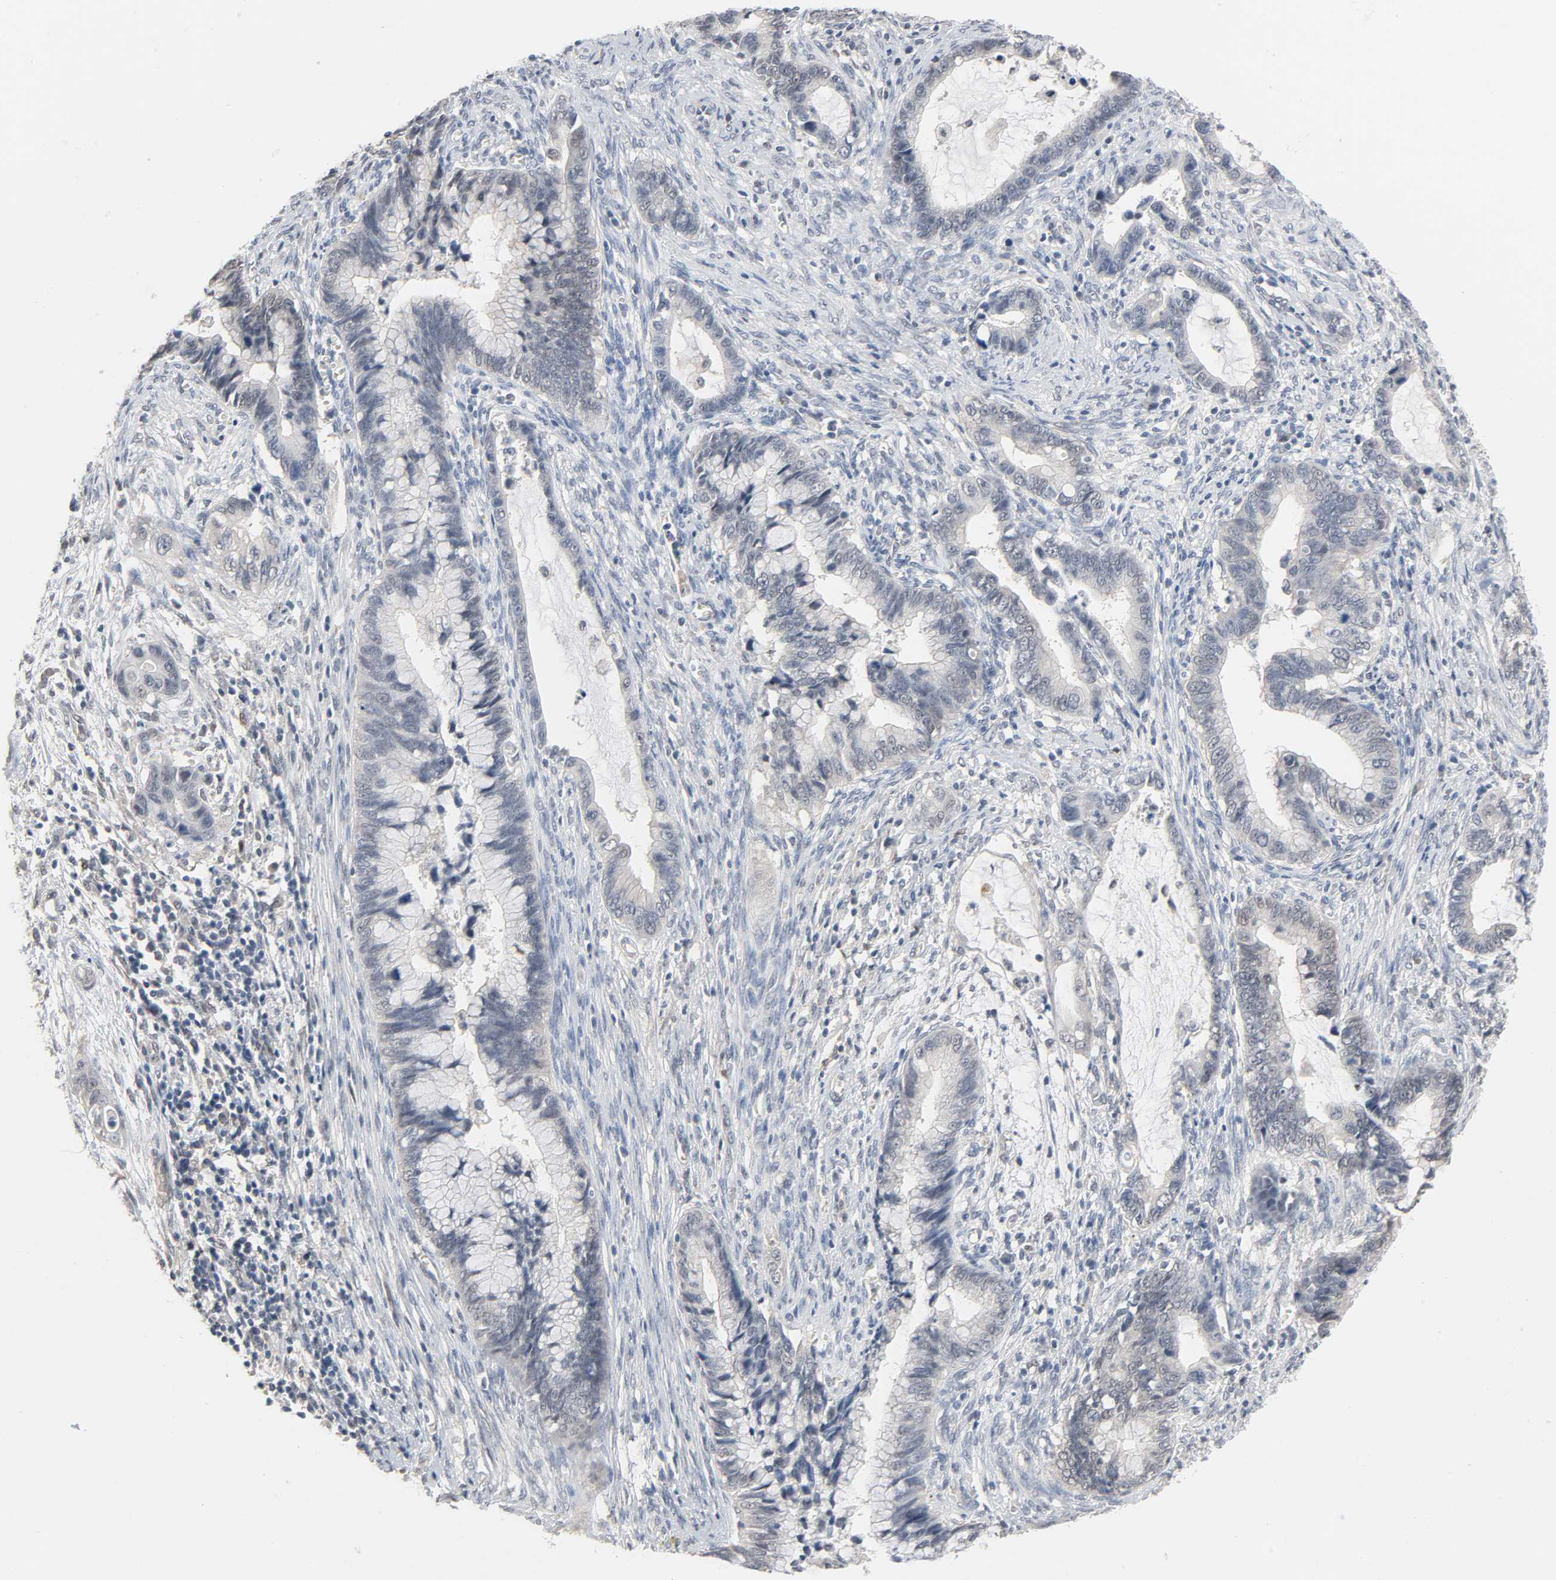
{"staining": {"intensity": "negative", "quantity": "none", "location": "none"}, "tissue": "cervical cancer", "cell_type": "Tumor cells", "image_type": "cancer", "snomed": [{"axis": "morphology", "description": "Adenocarcinoma, NOS"}, {"axis": "topography", "description": "Cervix"}], "caption": "Tumor cells show no significant protein expression in cervical cancer (adenocarcinoma).", "gene": "ACSS2", "patient": {"sex": "female", "age": 44}}